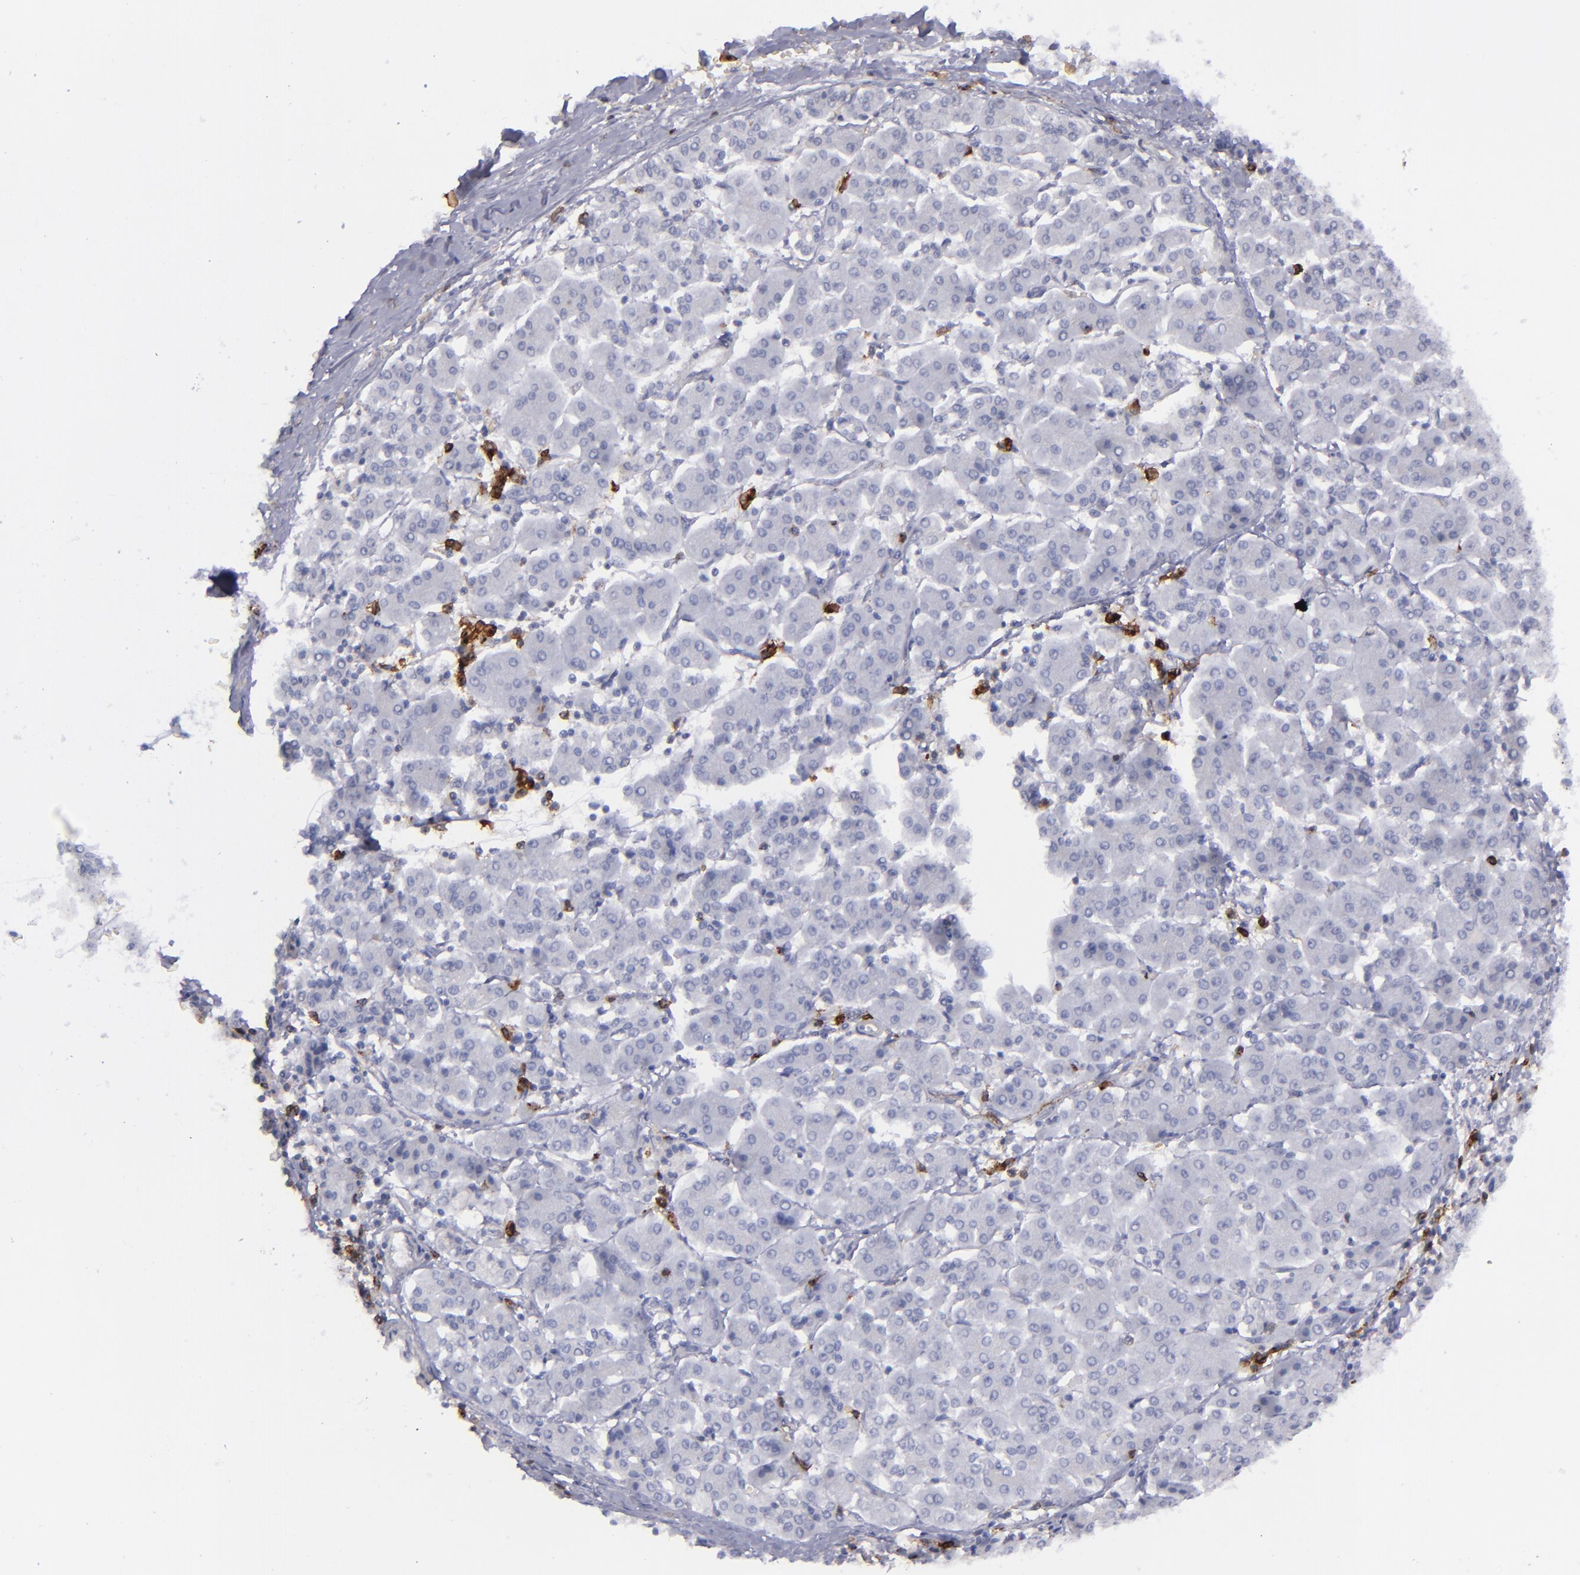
{"staining": {"intensity": "negative", "quantity": "none", "location": "none"}, "tissue": "pancreatic cancer", "cell_type": "Tumor cells", "image_type": "cancer", "snomed": [{"axis": "morphology", "description": "Adenocarcinoma, NOS"}, {"axis": "topography", "description": "Pancreas"}], "caption": "IHC micrograph of neoplastic tissue: human pancreatic adenocarcinoma stained with DAB (3,3'-diaminobenzidine) shows no significant protein expression in tumor cells.", "gene": "CD27", "patient": {"sex": "female", "age": 57}}